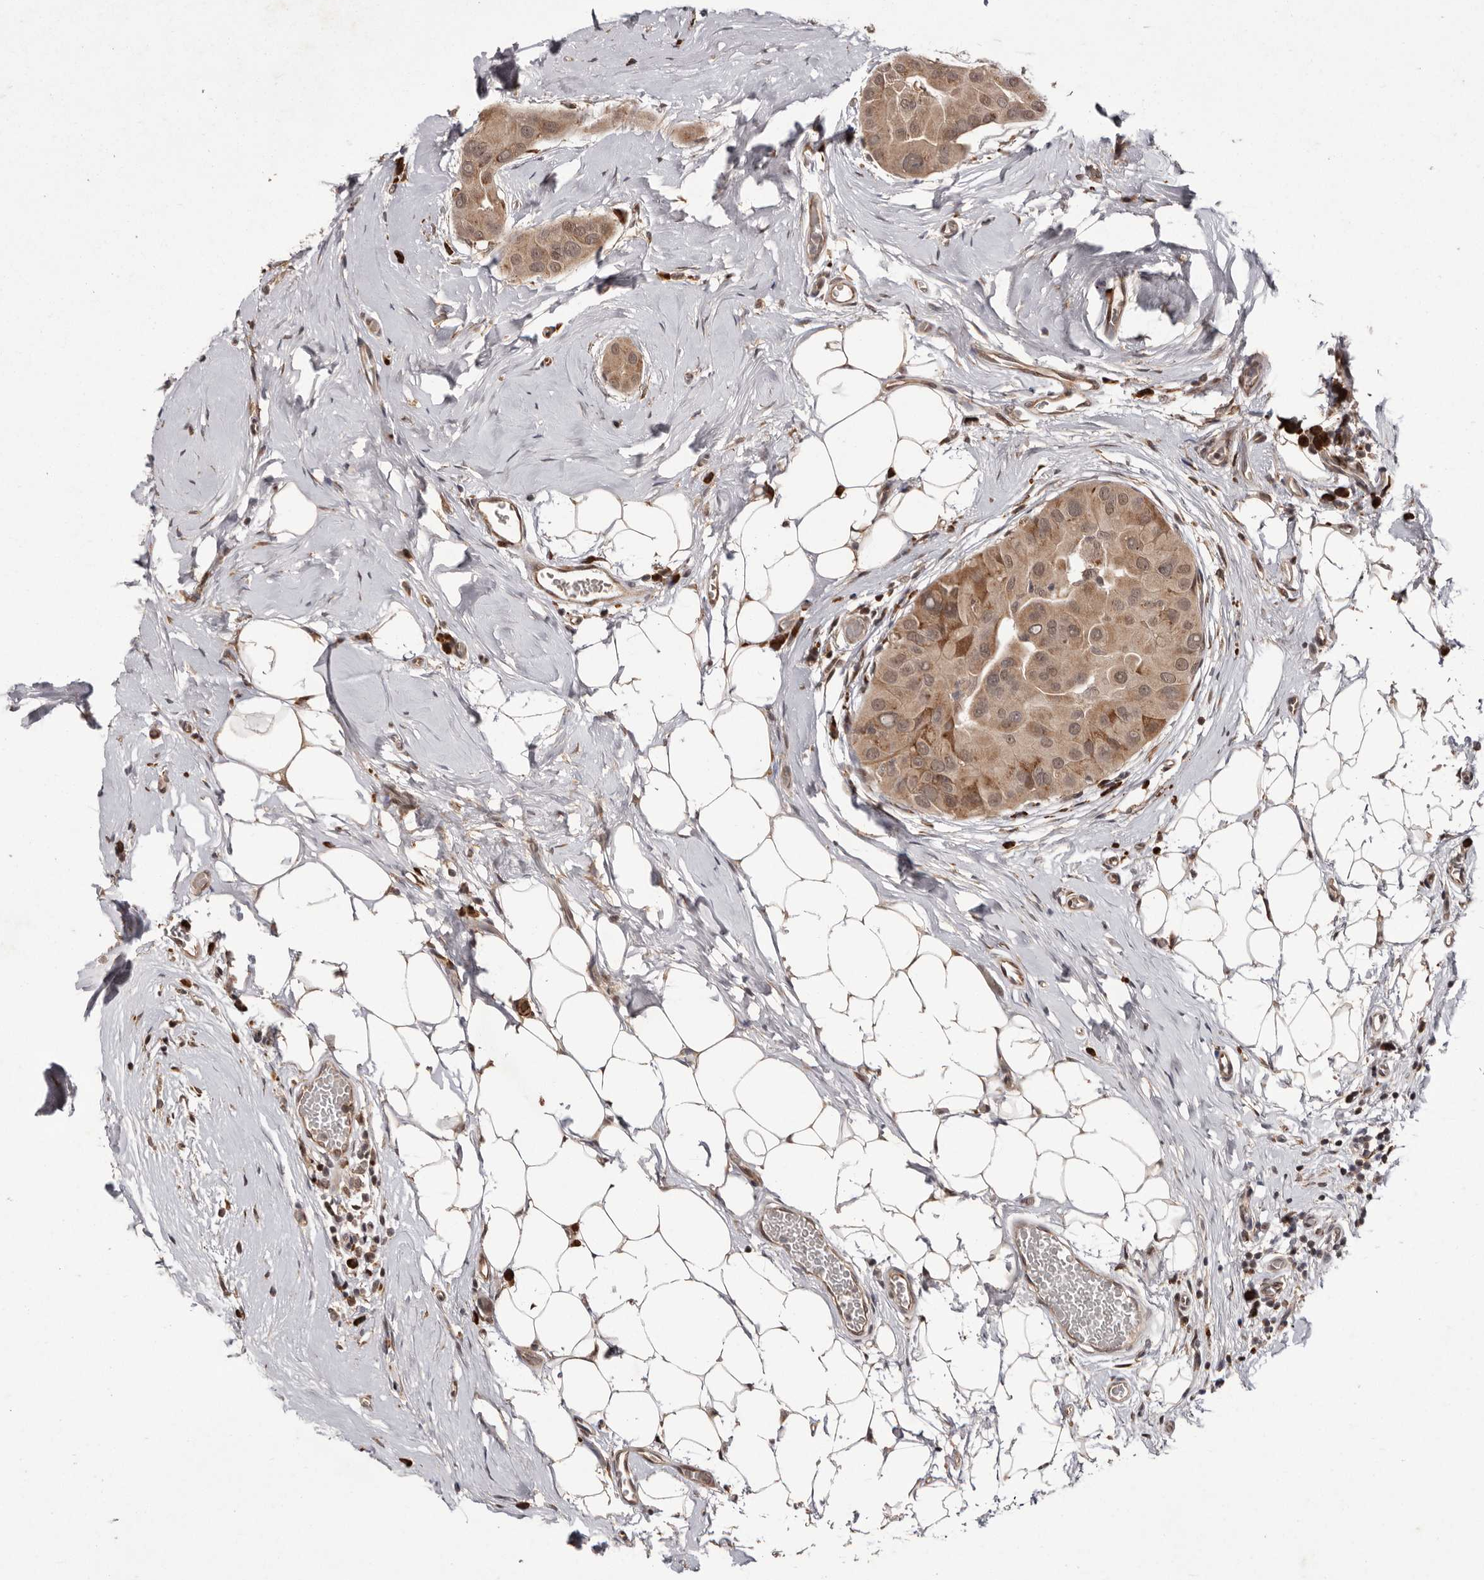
{"staining": {"intensity": "moderate", "quantity": ">75%", "location": "cytoplasmic/membranous,nuclear"}, "tissue": "thyroid cancer", "cell_type": "Tumor cells", "image_type": "cancer", "snomed": [{"axis": "morphology", "description": "Papillary adenocarcinoma, NOS"}, {"axis": "topography", "description": "Thyroid gland"}], "caption": "An immunohistochemistry (IHC) image of tumor tissue is shown. Protein staining in brown labels moderate cytoplasmic/membranous and nuclear positivity in thyroid papillary adenocarcinoma within tumor cells.", "gene": "LRGUK", "patient": {"sex": "male", "age": 33}}